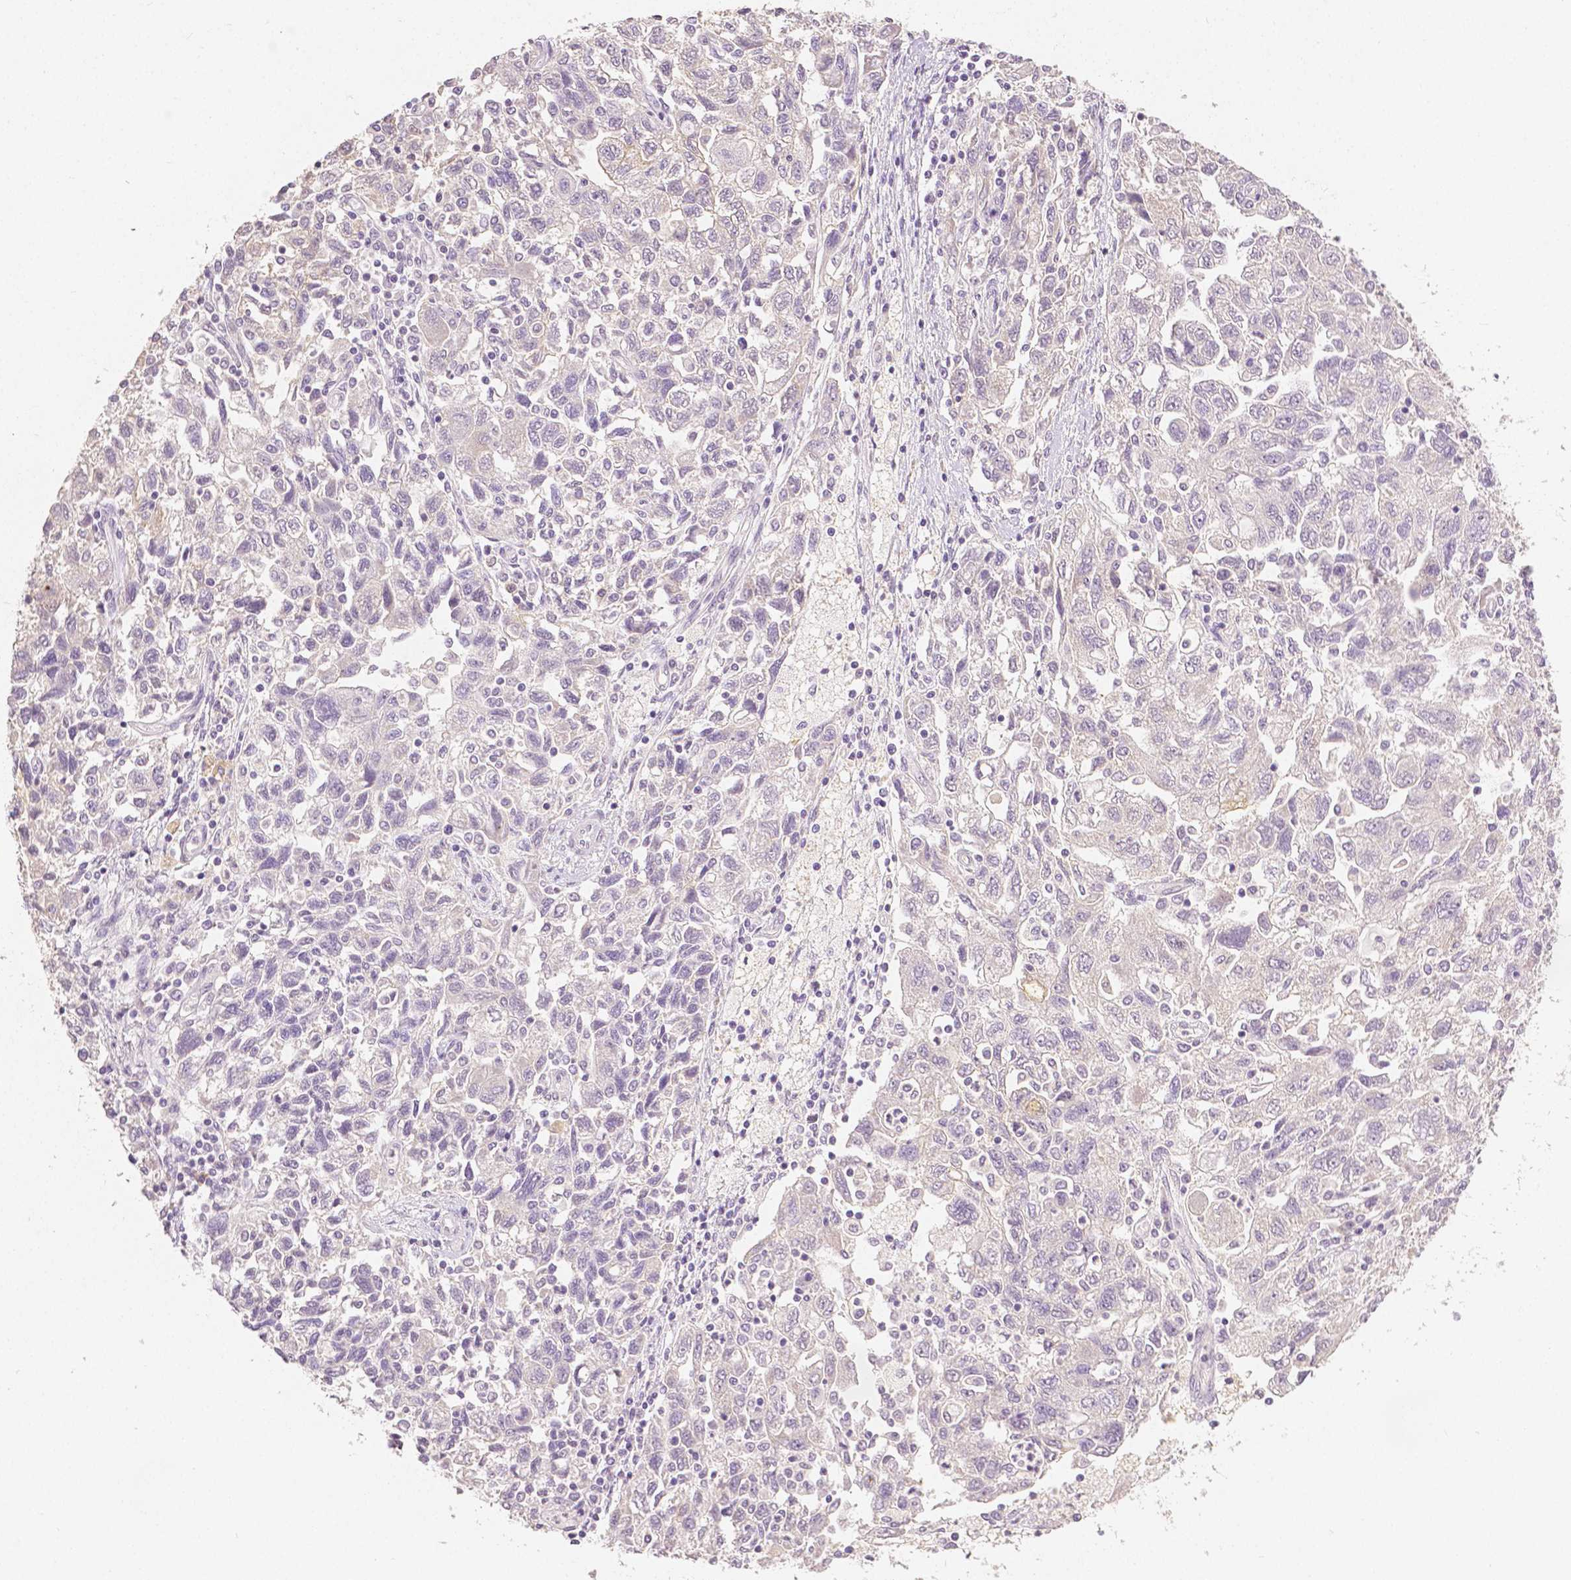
{"staining": {"intensity": "negative", "quantity": "none", "location": "none"}, "tissue": "ovarian cancer", "cell_type": "Tumor cells", "image_type": "cancer", "snomed": [{"axis": "morphology", "description": "Carcinoma, NOS"}, {"axis": "morphology", "description": "Cystadenocarcinoma, serous, NOS"}, {"axis": "topography", "description": "Ovary"}], "caption": "IHC image of human ovarian cancer stained for a protein (brown), which reveals no expression in tumor cells.", "gene": "TGM1", "patient": {"sex": "female", "age": 69}}